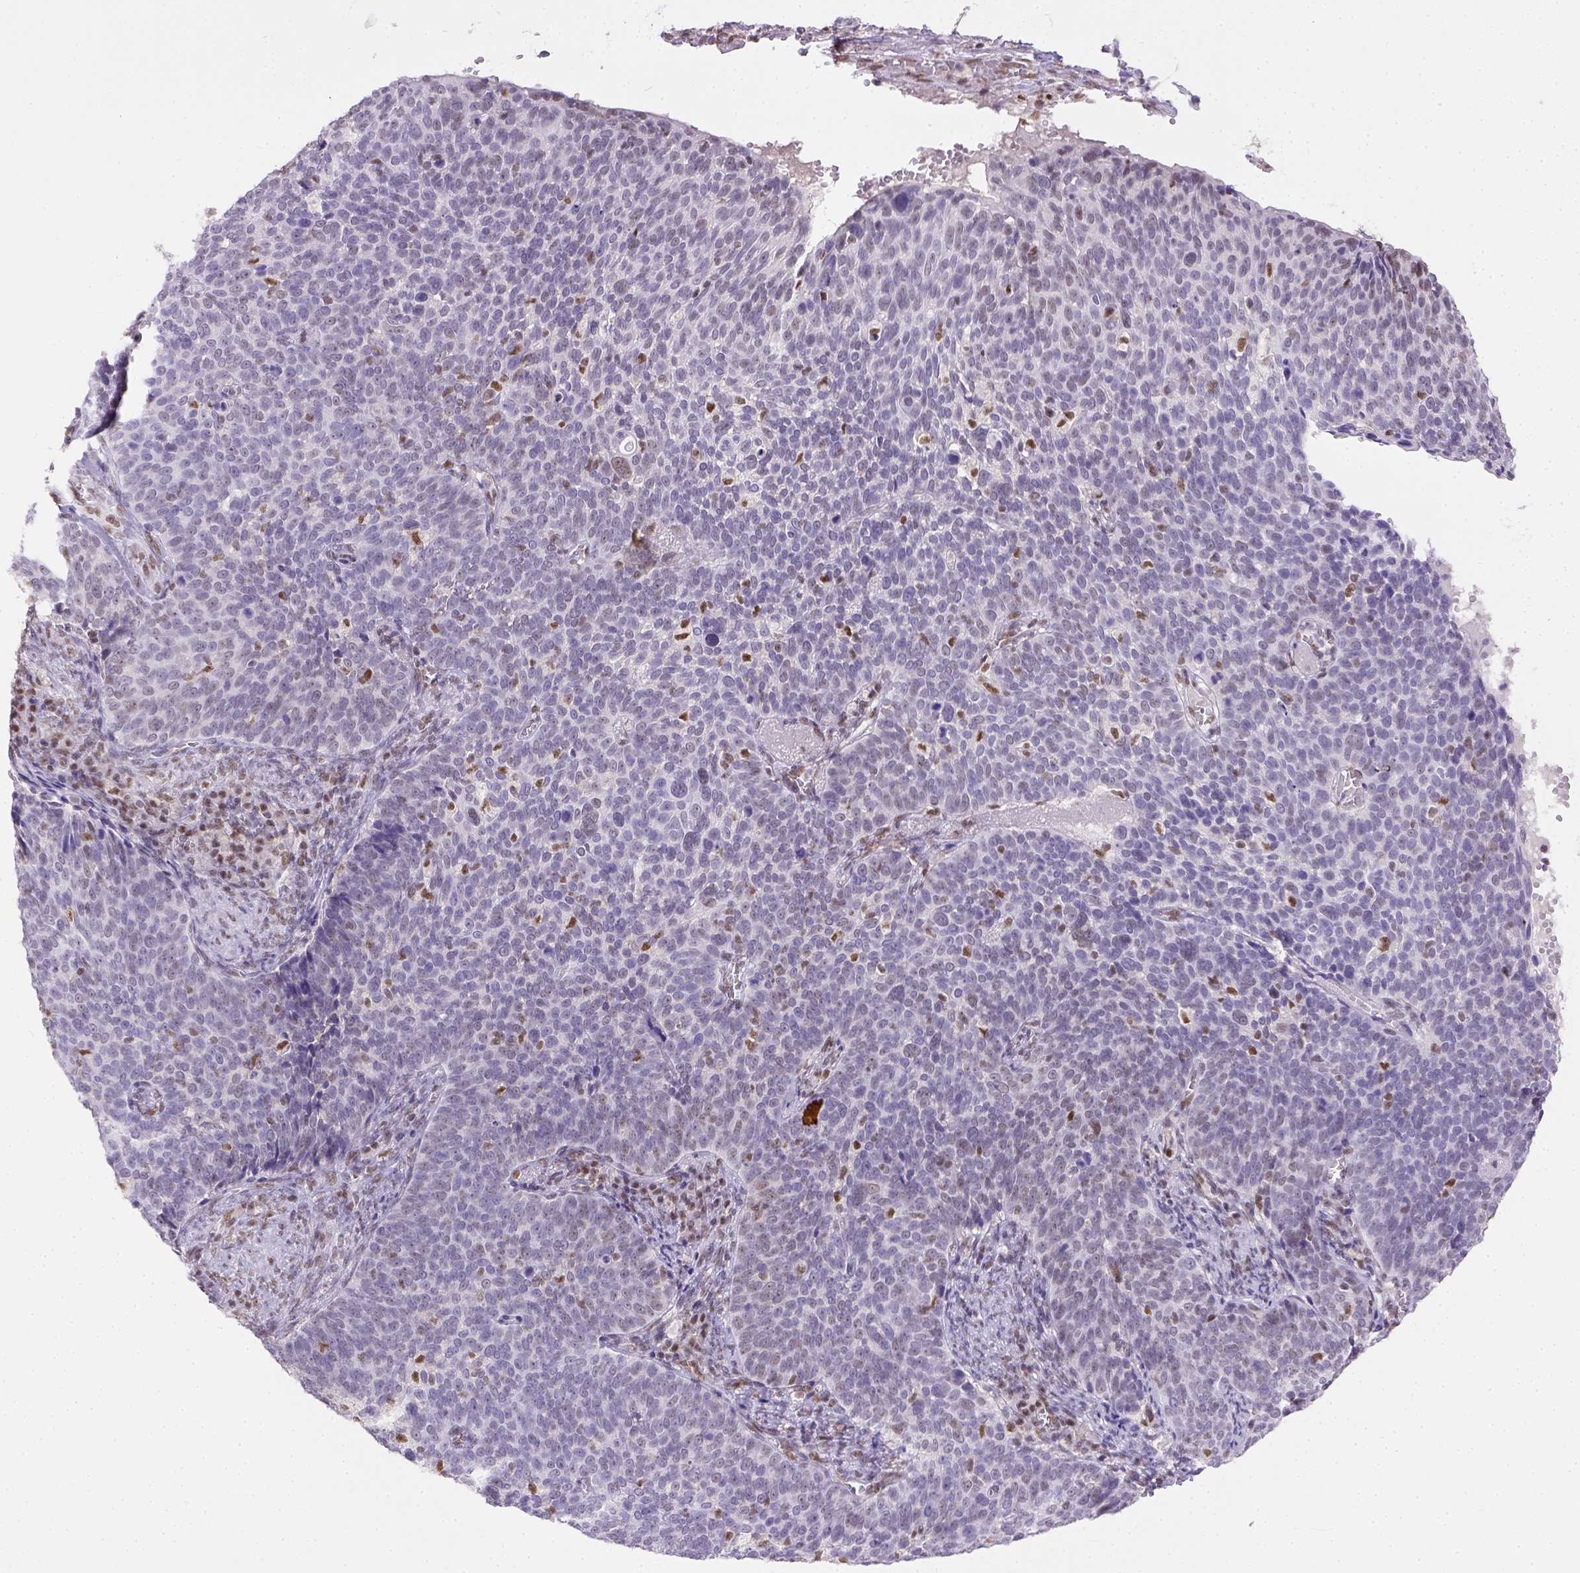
{"staining": {"intensity": "negative", "quantity": "none", "location": "none"}, "tissue": "cervical cancer", "cell_type": "Tumor cells", "image_type": "cancer", "snomed": [{"axis": "morphology", "description": "Normal tissue, NOS"}, {"axis": "morphology", "description": "Squamous cell carcinoma, NOS"}, {"axis": "topography", "description": "Cervix"}], "caption": "Tumor cells are negative for protein expression in human cervical squamous cell carcinoma.", "gene": "ERCC1", "patient": {"sex": "female", "age": 39}}